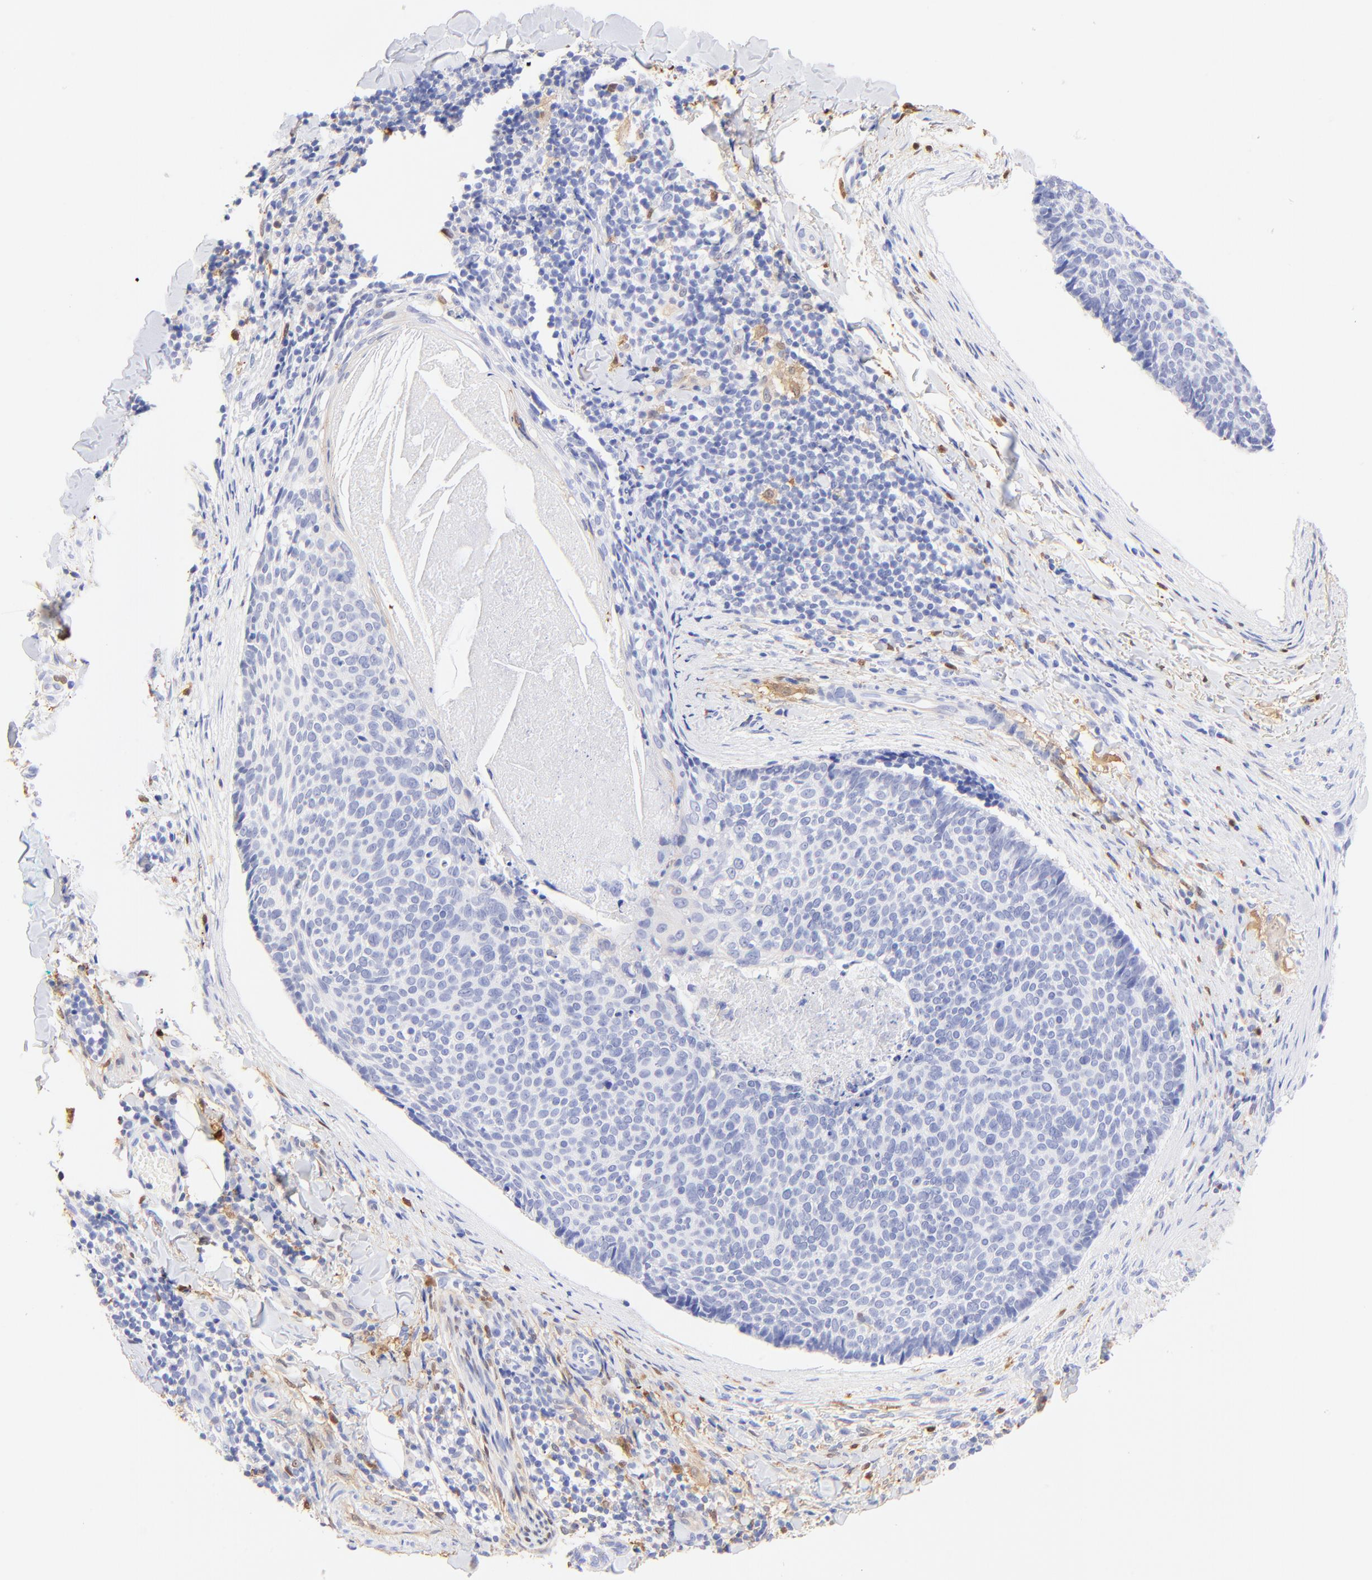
{"staining": {"intensity": "negative", "quantity": "none", "location": "none"}, "tissue": "skin cancer", "cell_type": "Tumor cells", "image_type": "cancer", "snomed": [{"axis": "morphology", "description": "Normal tissue, NOS"}, {"axis": "morphology", "description": "Basal cell carcinoma"}, {"axis": "topography", "description": "Skin"}], "caption": "Tumor cells are negative for protein expression in human skin cancer (basal cell carcinoma).", "gene": "ALDH1A1", "patient": {"sex": "female", "age": 57}}